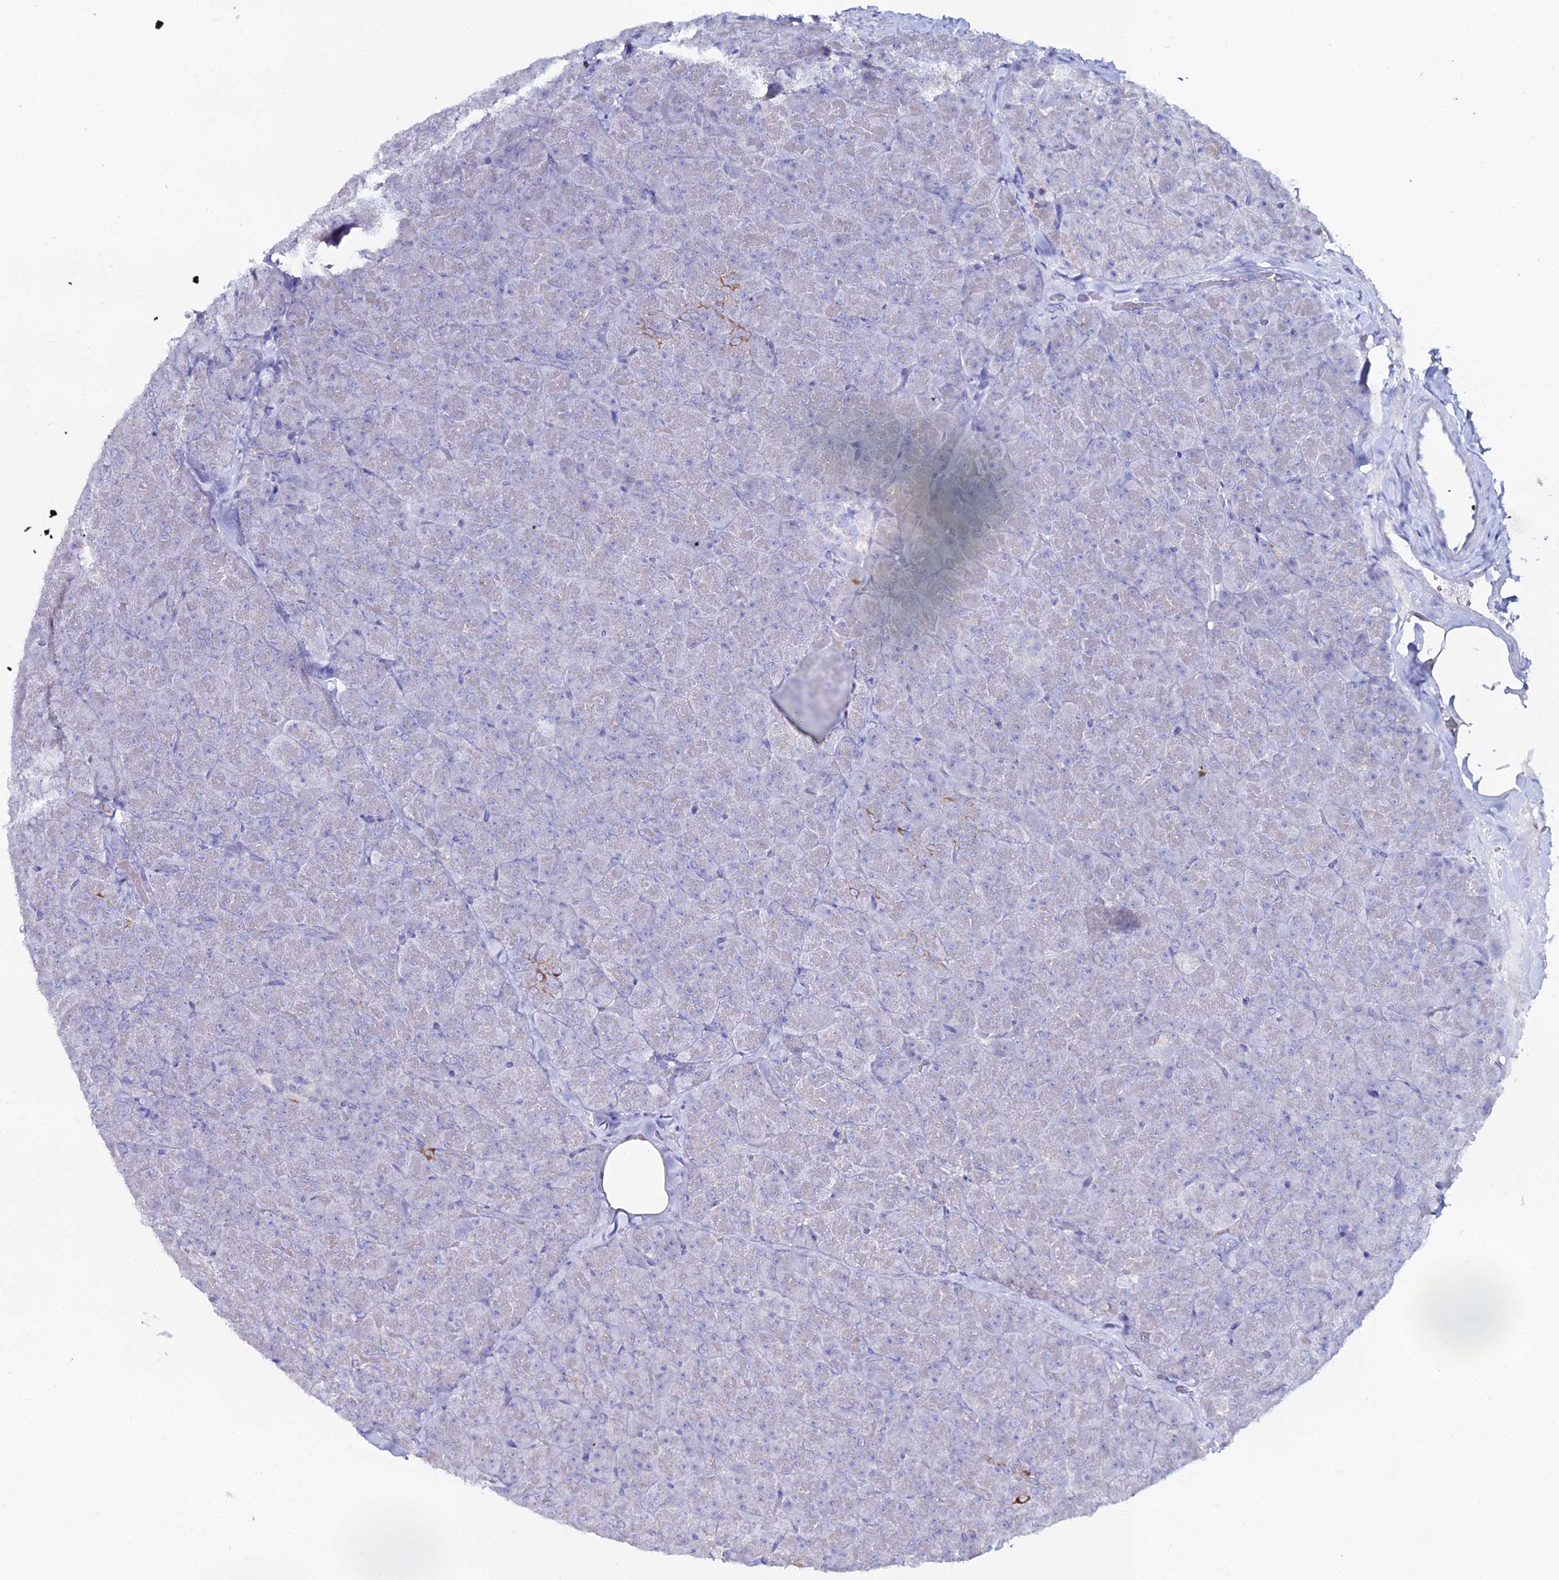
{"staining": {"intensity": "moderate", "quantity": "<25%", "location": "cytoplasmic/membranous"}, "tissue": "pancreas", "cell_type": "Exocrine glandular cells", "image_type": "normal", "snomed": [{"axis": "morphology", "description": "Normal tissue, NOS"}, {"axis": "topography", "description": "Pancreas"}], "caption": "Immunohistochemistry (IHC) of unremarkable pancreas shows low levels of moderate cytoplasmic/membranous positivity in about <25% of exocrine glandular cells.", "gene": "DHX34", "patient": {"sex": "male", "age": 36}}